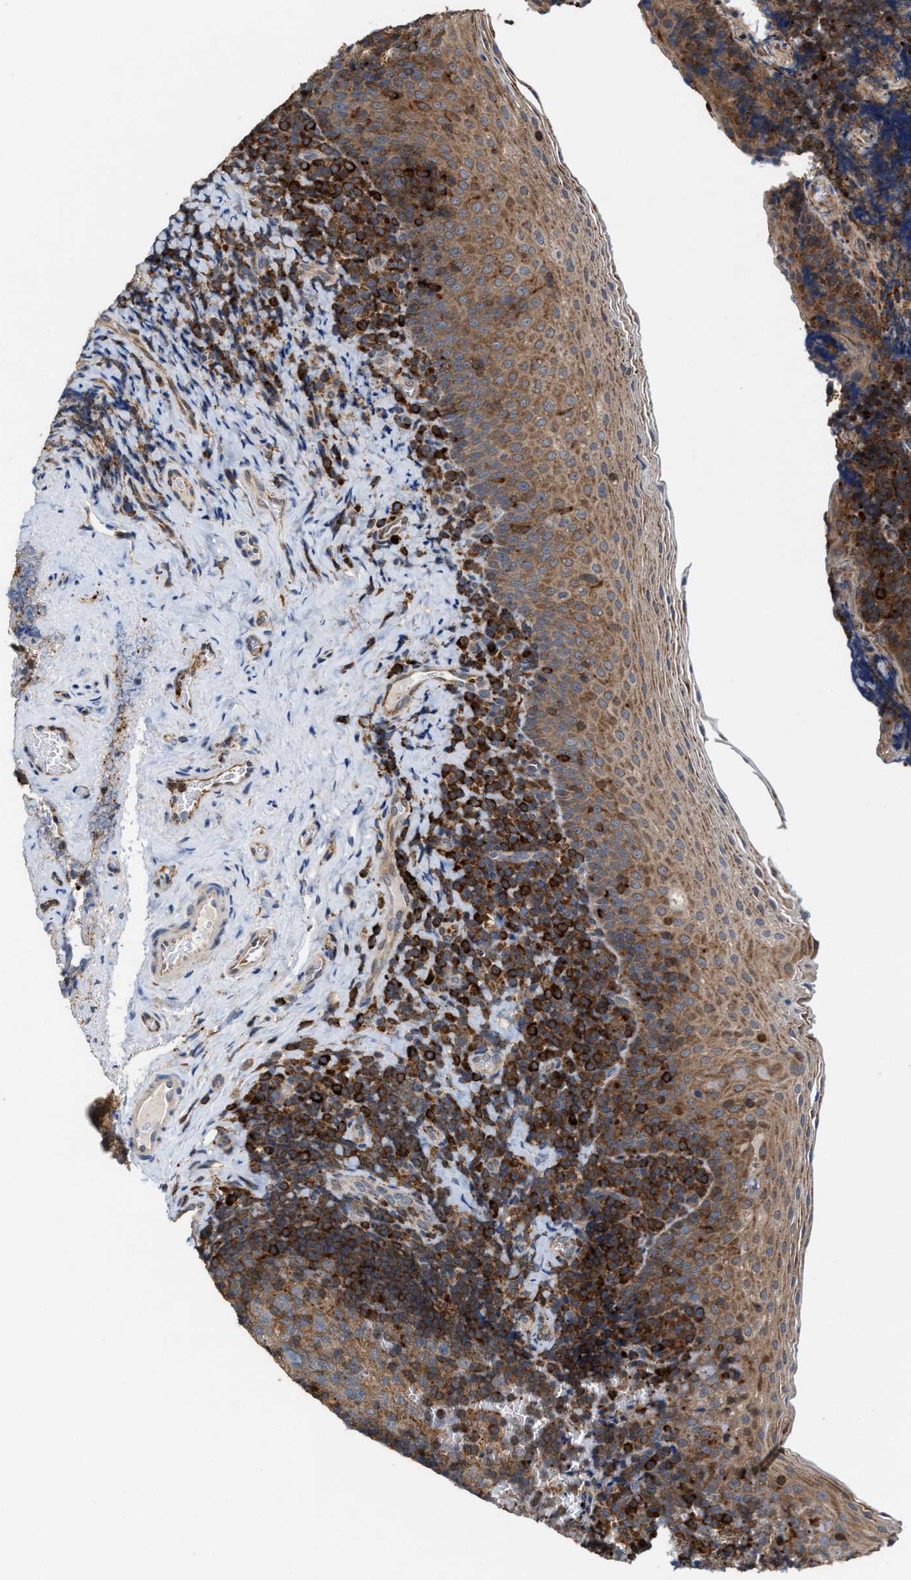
{"staining": {"intensity": "strong", "quantity": ">75%", "location": "cytoplasmic/membranous"}, "tissue": "tonsil", "cell_type": "Germinal center cells", "image_type": "normal", "snomed": [{"axis": "morphology", "description": "Normal tissue, NOS"}, {"axis": "morphology", "description": "Inflammation, NOS"}, {"axis": "topography", "description": "Tonsil"}], "caption": "Strong cytoplasmic/membranous staining is seen in about >75% of germinal center cells in benign tonsil.", "gene": "FGD3", "patient": {"sex": "female", "age": 31}}